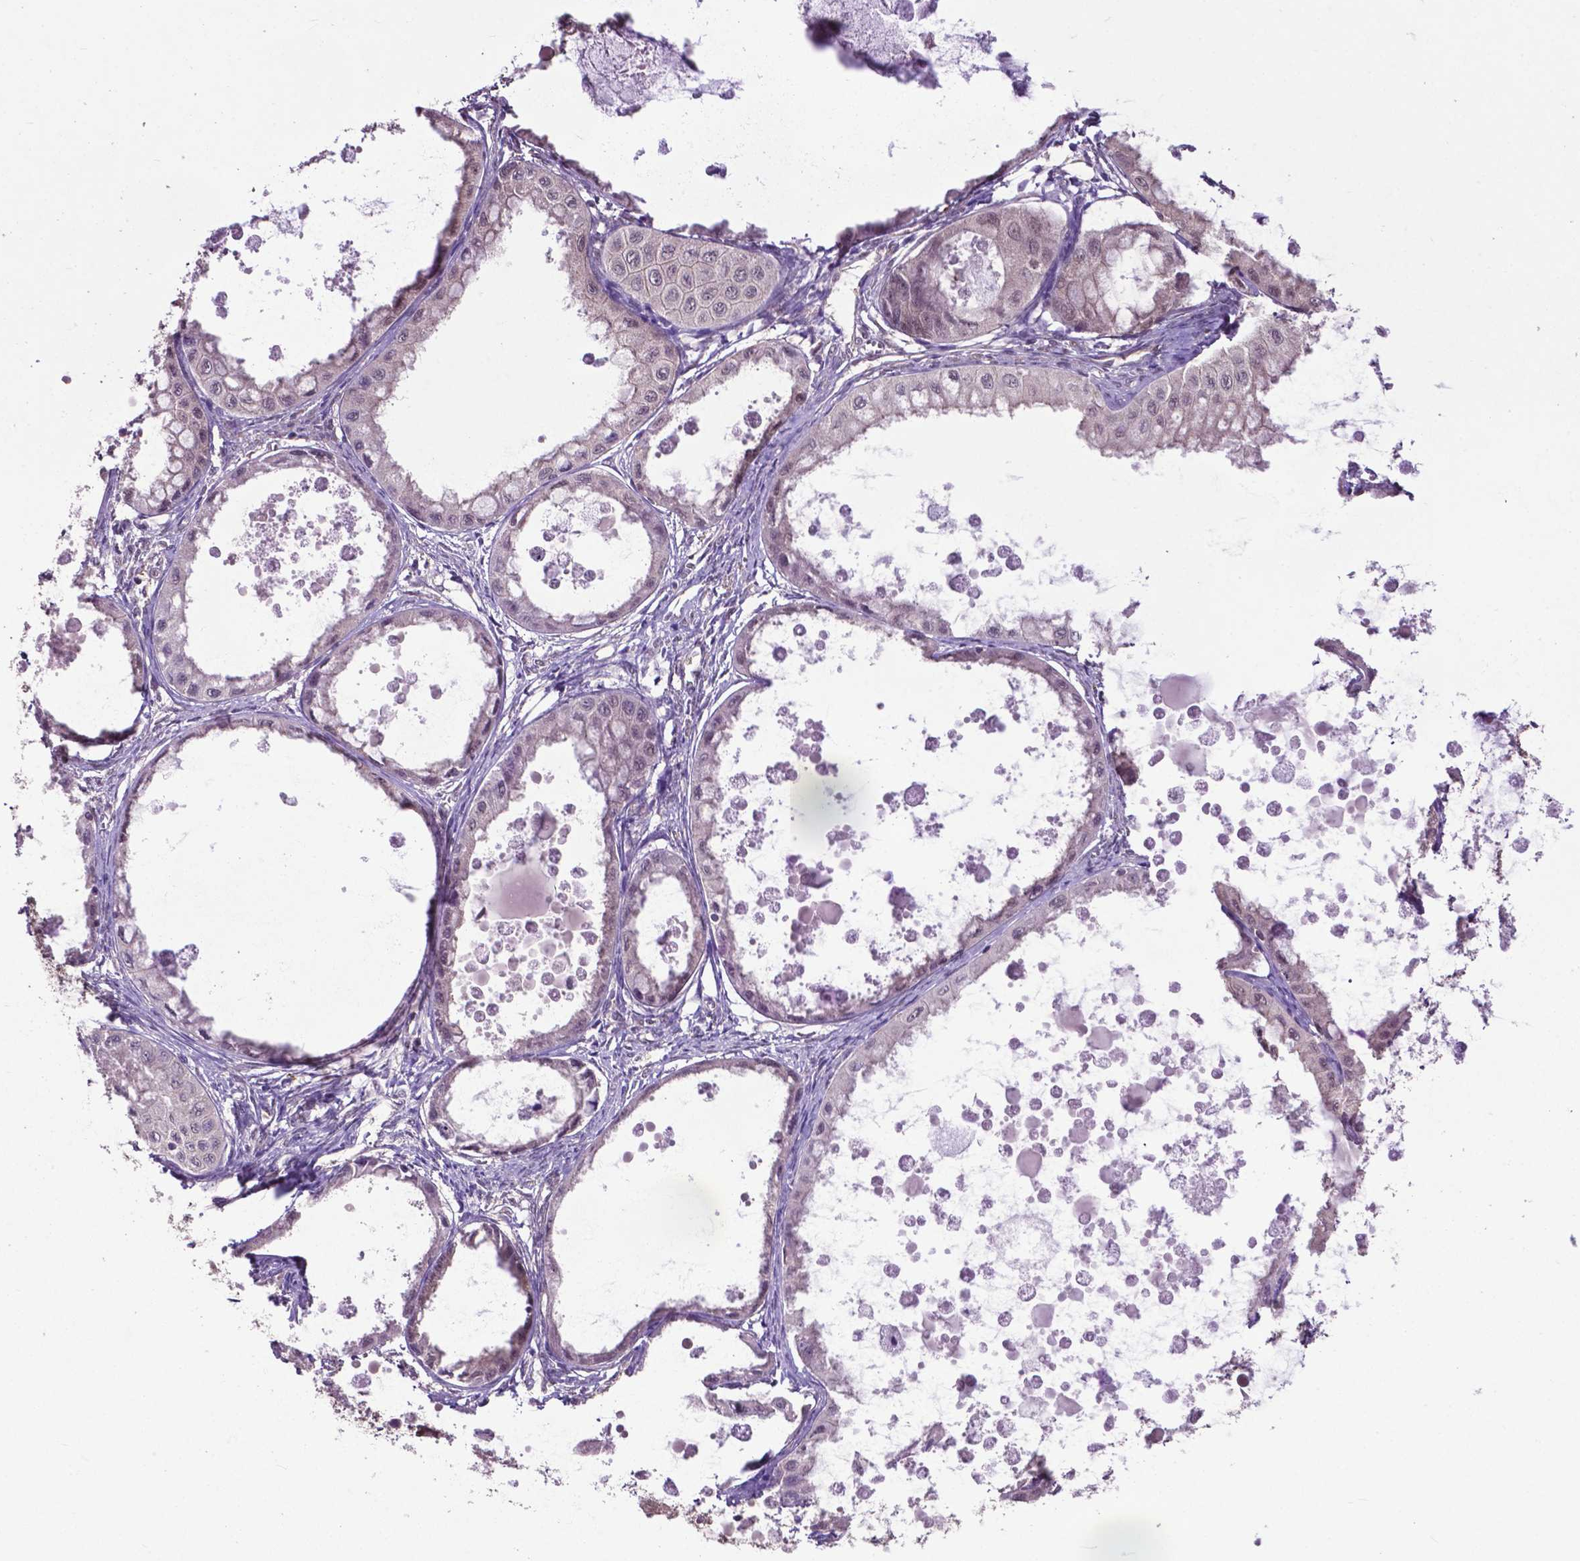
{"staining": {"intensity": "negative", "quantity": "none", "location": "none"}, "tissue": "ovarian cancer", "cell_type": "Tumor cells", "image_type": "cancer", "snomed": [{"axis": "morphology", "description": "Cystadenocarcinoma, mucinous, NOS"}, {"axis": "topography", "description": "Ovary"}], "caption": "IHC image of ovarian mucinous cystadenocarcinoma stained for a protein (brown), which shows no staining in tumor cells.", "gene": "OTUB1", "patient": {"sex": "female", "age": 64}}